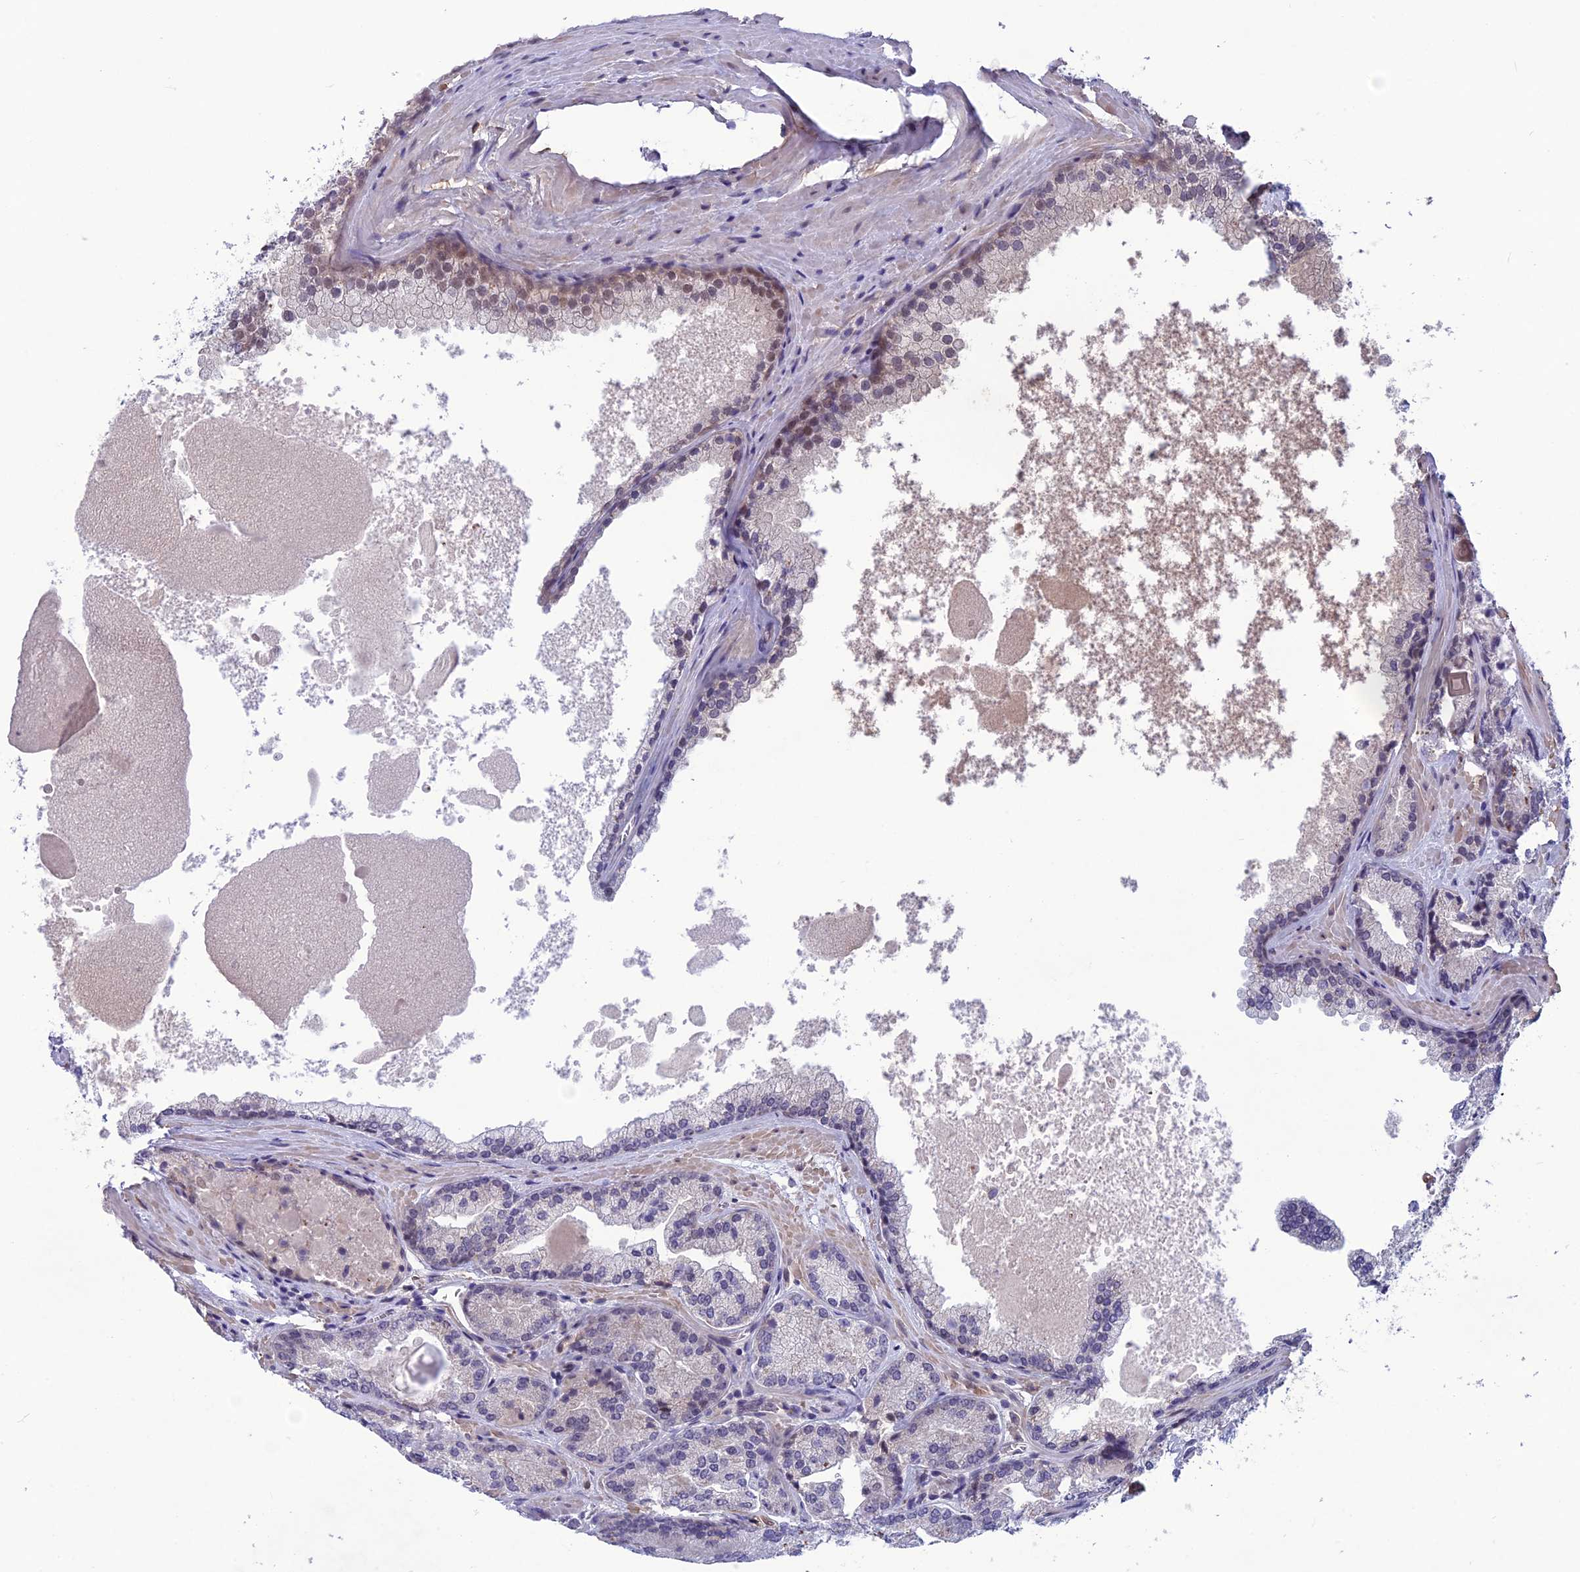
{"staining": {"intensity": "negative", "quantity": "none", "location": "none"}, "tissue": "prostate cancer", "cell_type": "Tumor cells", "image_type": "cancer", "snomed": [{"axis": "morphology", "description": "Adenocarcinoma, Low grade"}, {"axis": "topography", "description": "Prostate"}], "caption": "High power microscopy image of an immunohistochemistry (IHC) photomicrograph of prostate low-grade adenocarcinoma, revealing no significant staining in tumor cells.", "gene": "FKBPL", "patient": {"sex": "male", "age": 74}}